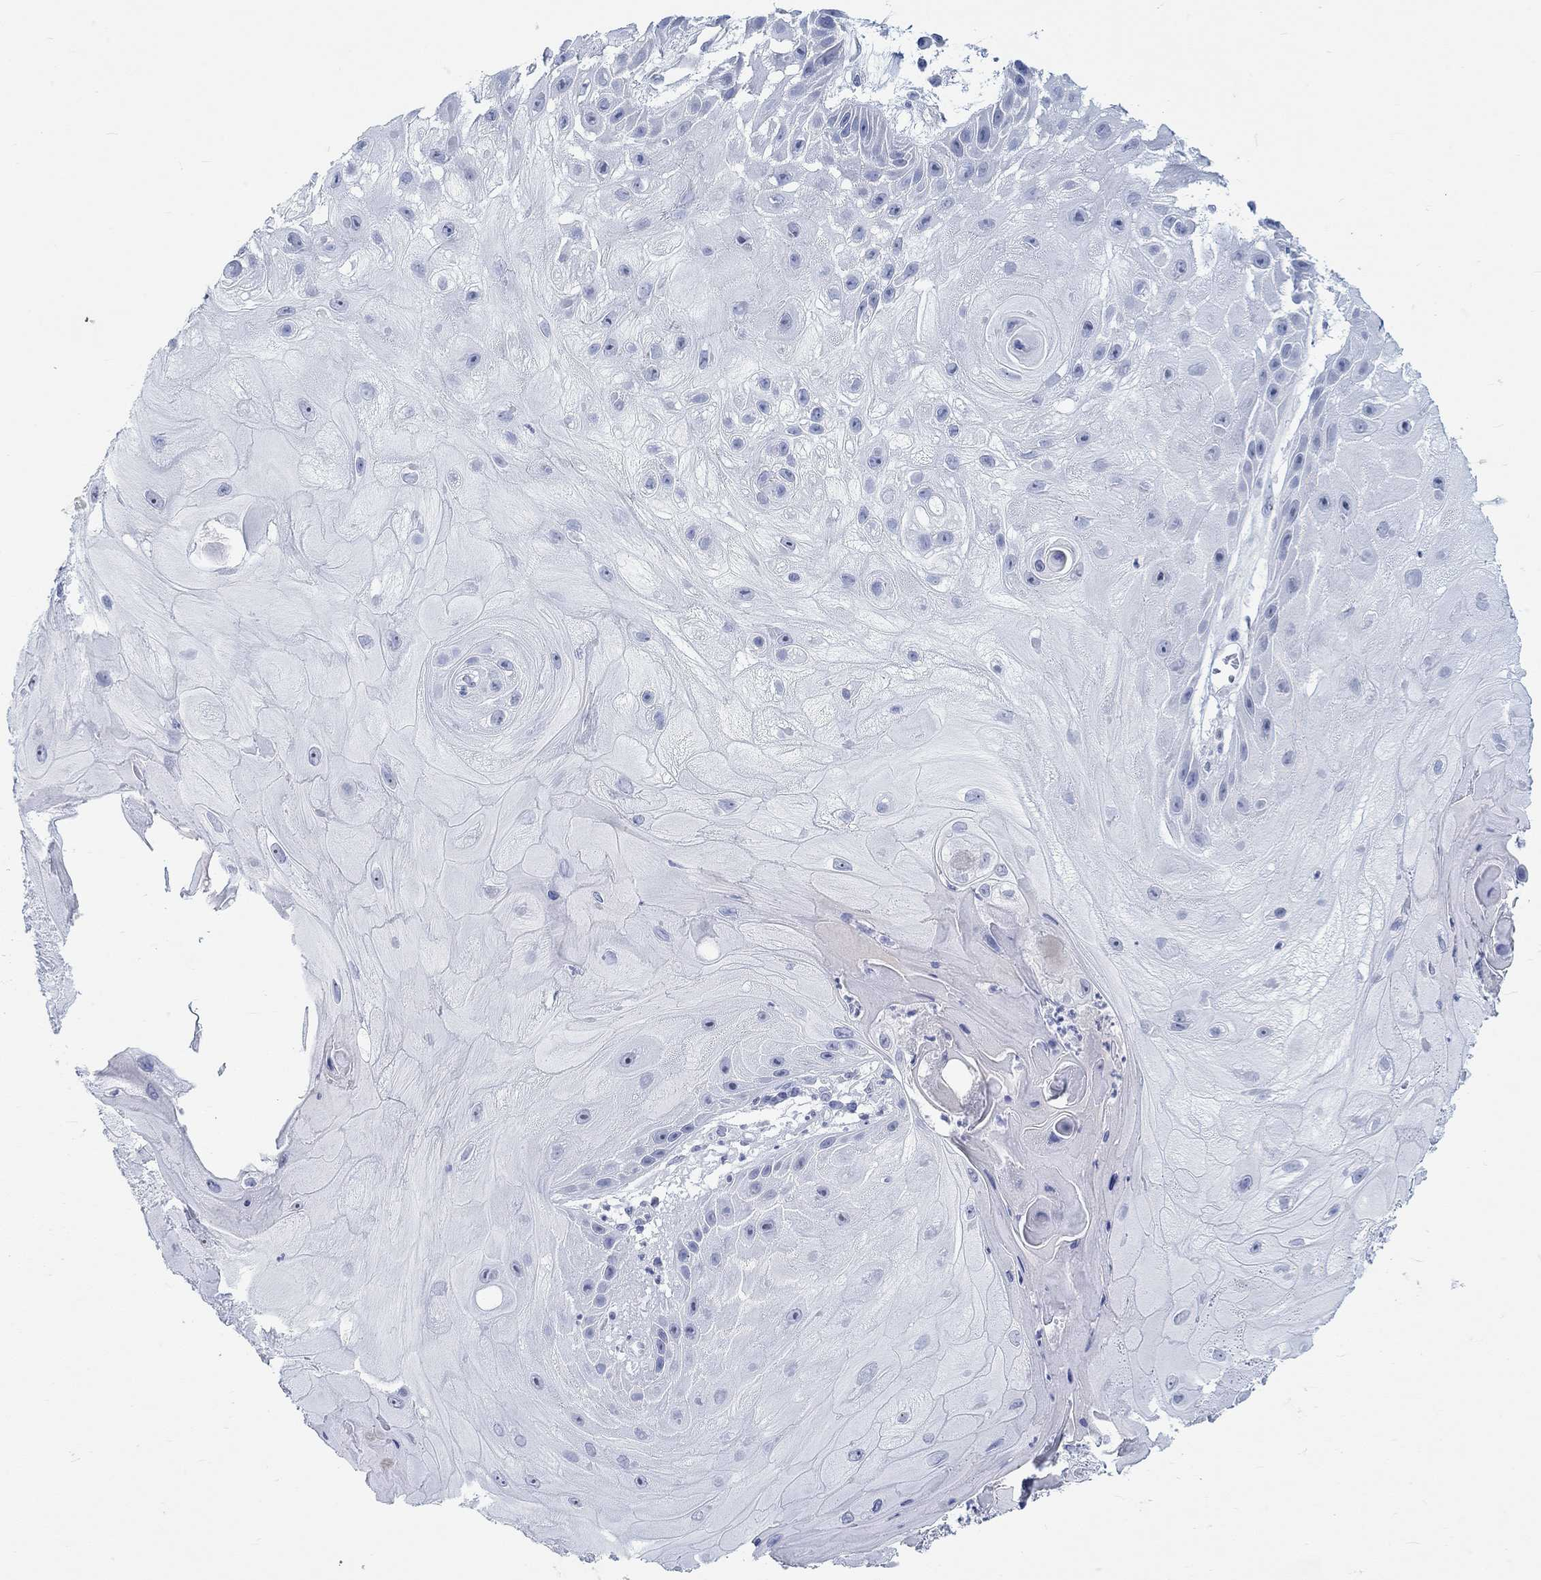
{"staining": {"intensity": "negative", "quantity": "none", "location": "none"}, "tissue": "skin cancer", "cell_type": "Tumor cells", "image_type": "cancer", "snomed": [{"axis": "morphology", "description": "Normal tissue, NOS"}, {"axis": "morphology", "description": "Squamous cell carcinoma, NOS"}, {"axis": "topography", "description": "Skin"}], "caption": "Tumor cells are negative for brown protein staining in skin cancer.", "gene": "GRIA3", "patient": {"sex": "male", "age": 79}}